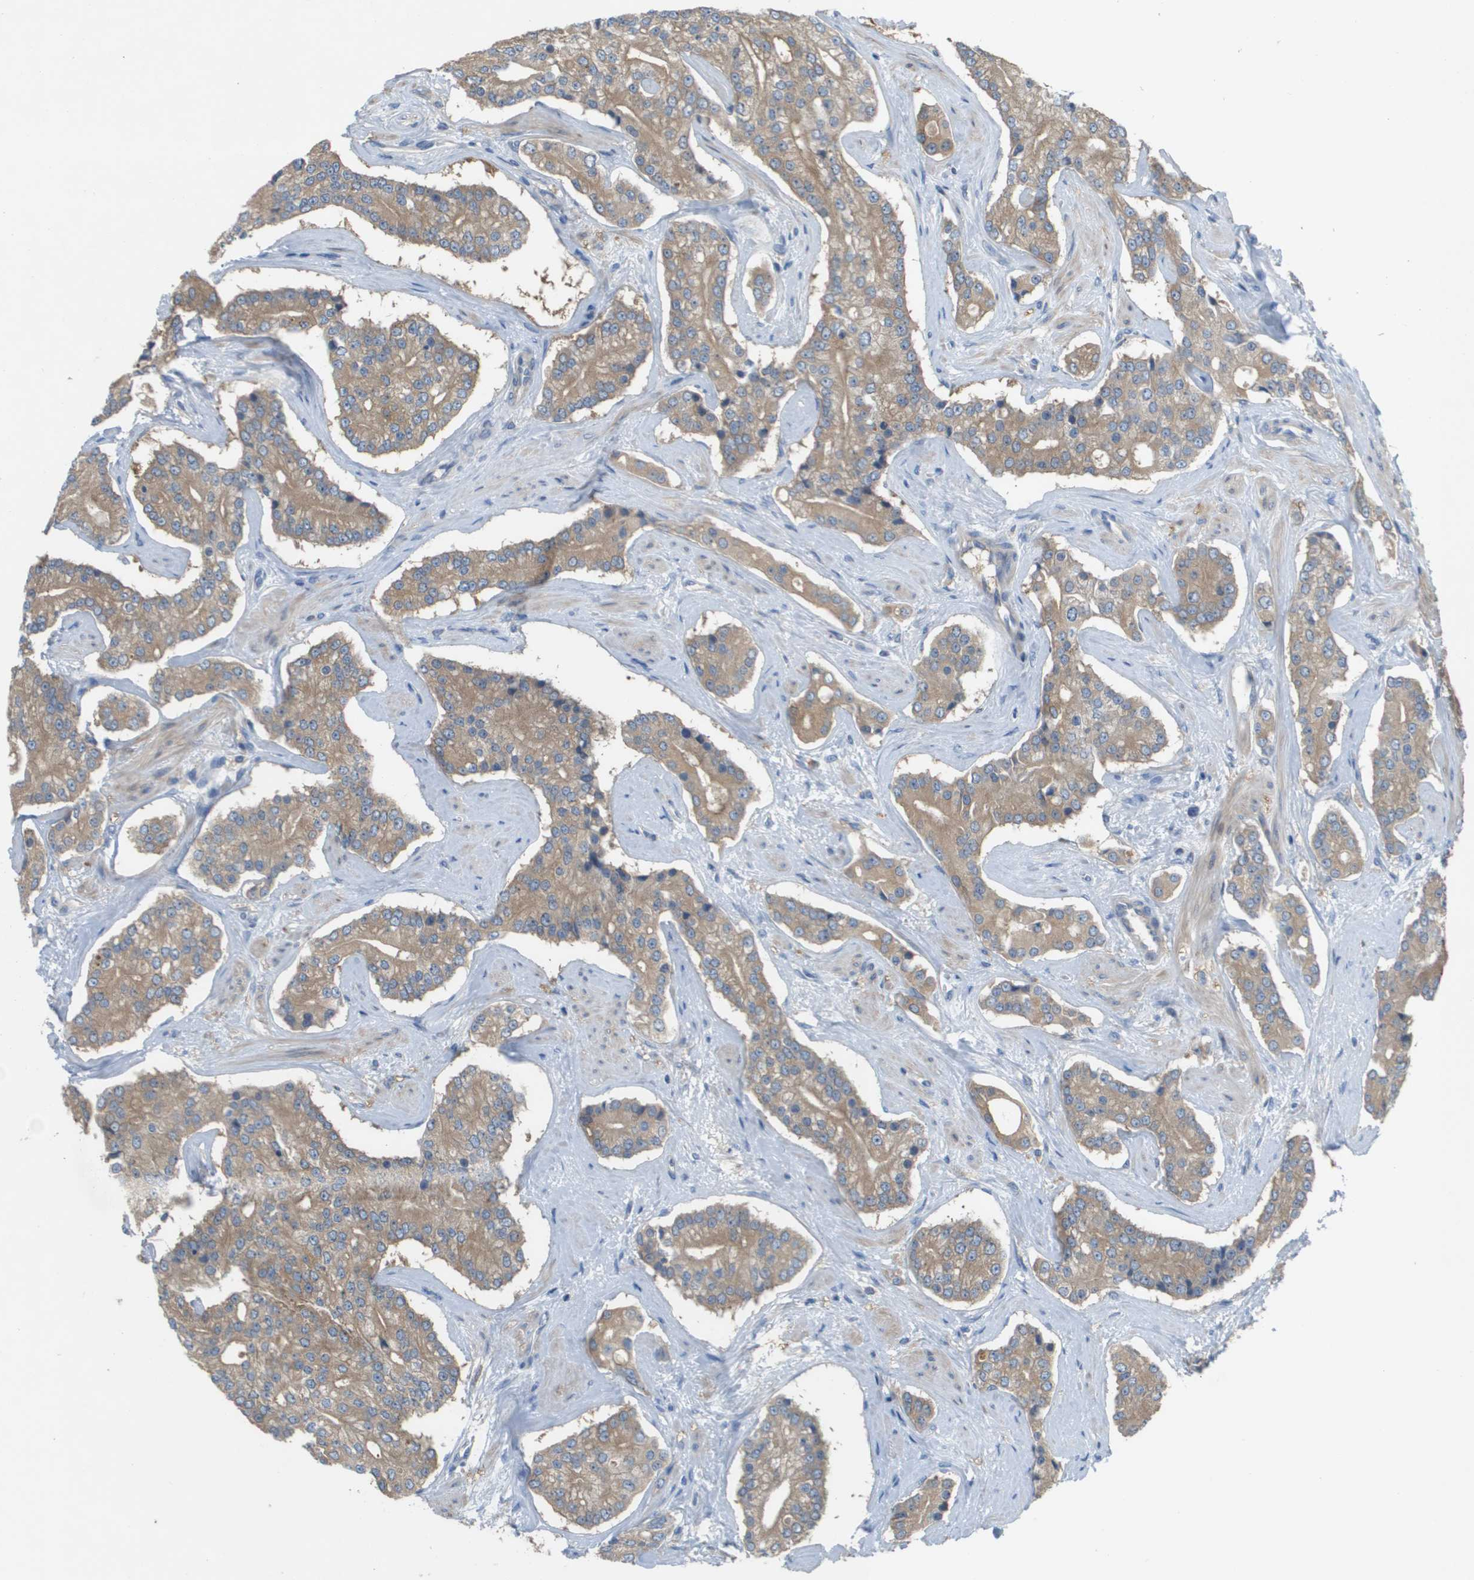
{"staining": {"intensity": "strong", "quantity": ">75%", "location": "cytoplasmic/membranous"}, "tissue": "prostate cancer", "cell_type": "Tumor cells", "image_type": "cancer", "snomed": [{"axis": "morphology", "description": "Adenocarcinoma, High grade"}, {"axis": "topography", "description": "Prostate"}], "caption": "Immunohistochemical staining of human adenocarcinoma (high-grade) (prostate) reveals high levels of strong cytoplasmic/membranous expression in about >75% of tumor cells.", "gene": "UBA5", "patient": {"sex": "male", "age": 71}}